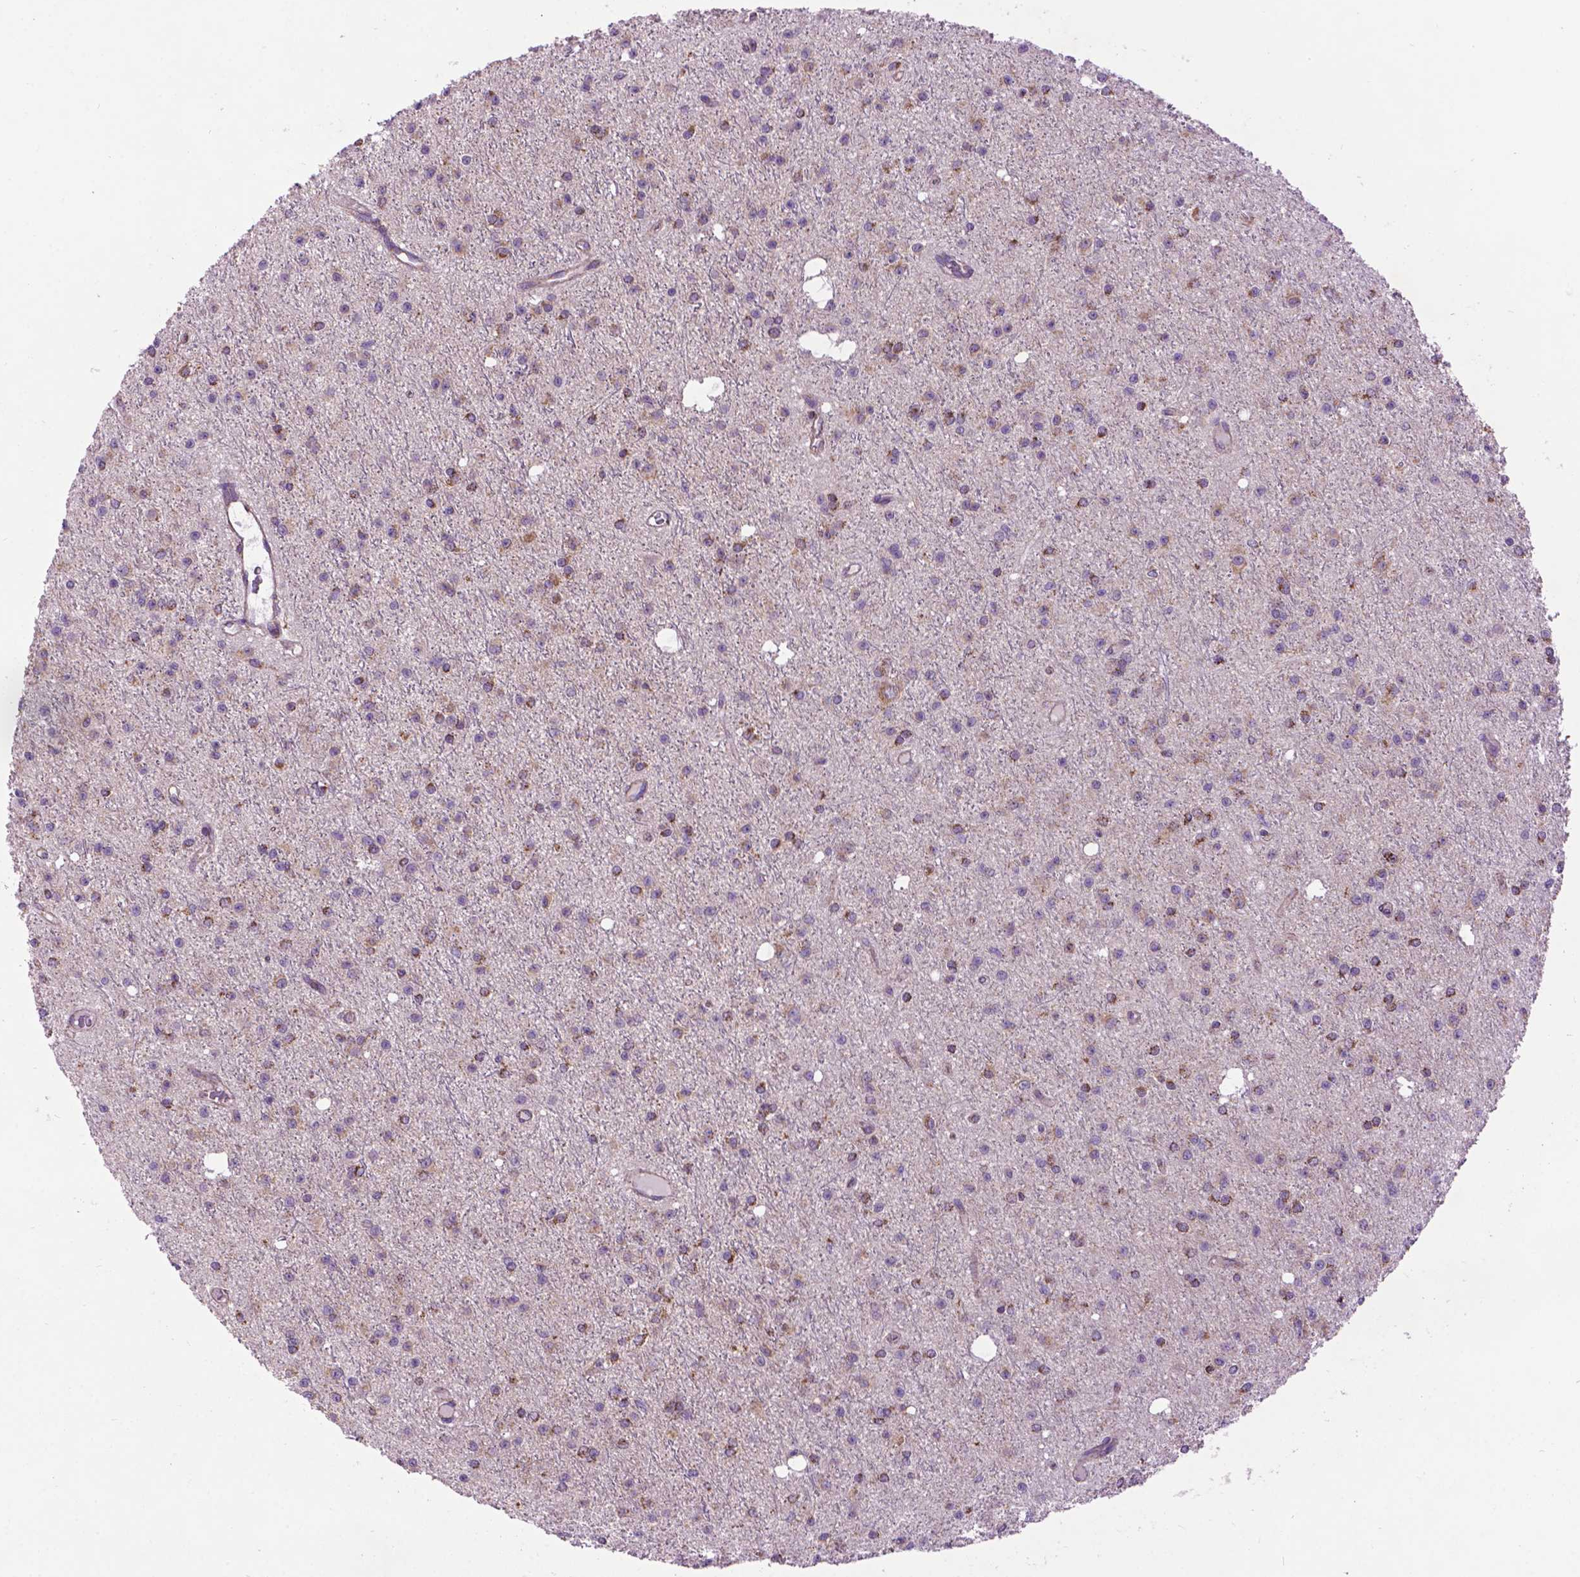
{"staining": {"intensity": "moderate", "quantity": "<25%", "location": "cytoplasmic/membranous"}, "tissue": "glioma", "cell_type": "Tumor cells", "image_type": "cancer", "snomed": [{"axis": "morphology", "description": "Glioma, malignant, Low grade"}, {"axis": "topography", "description": "Brain"}], "caption": "A brown stain labels moderate cytoplasmic/membranous positivity of a protein in human low-grade glioma (malignant) tumor cells.", "gene": "PYCR3", "patient": {"sex": "male", "age": 27}}